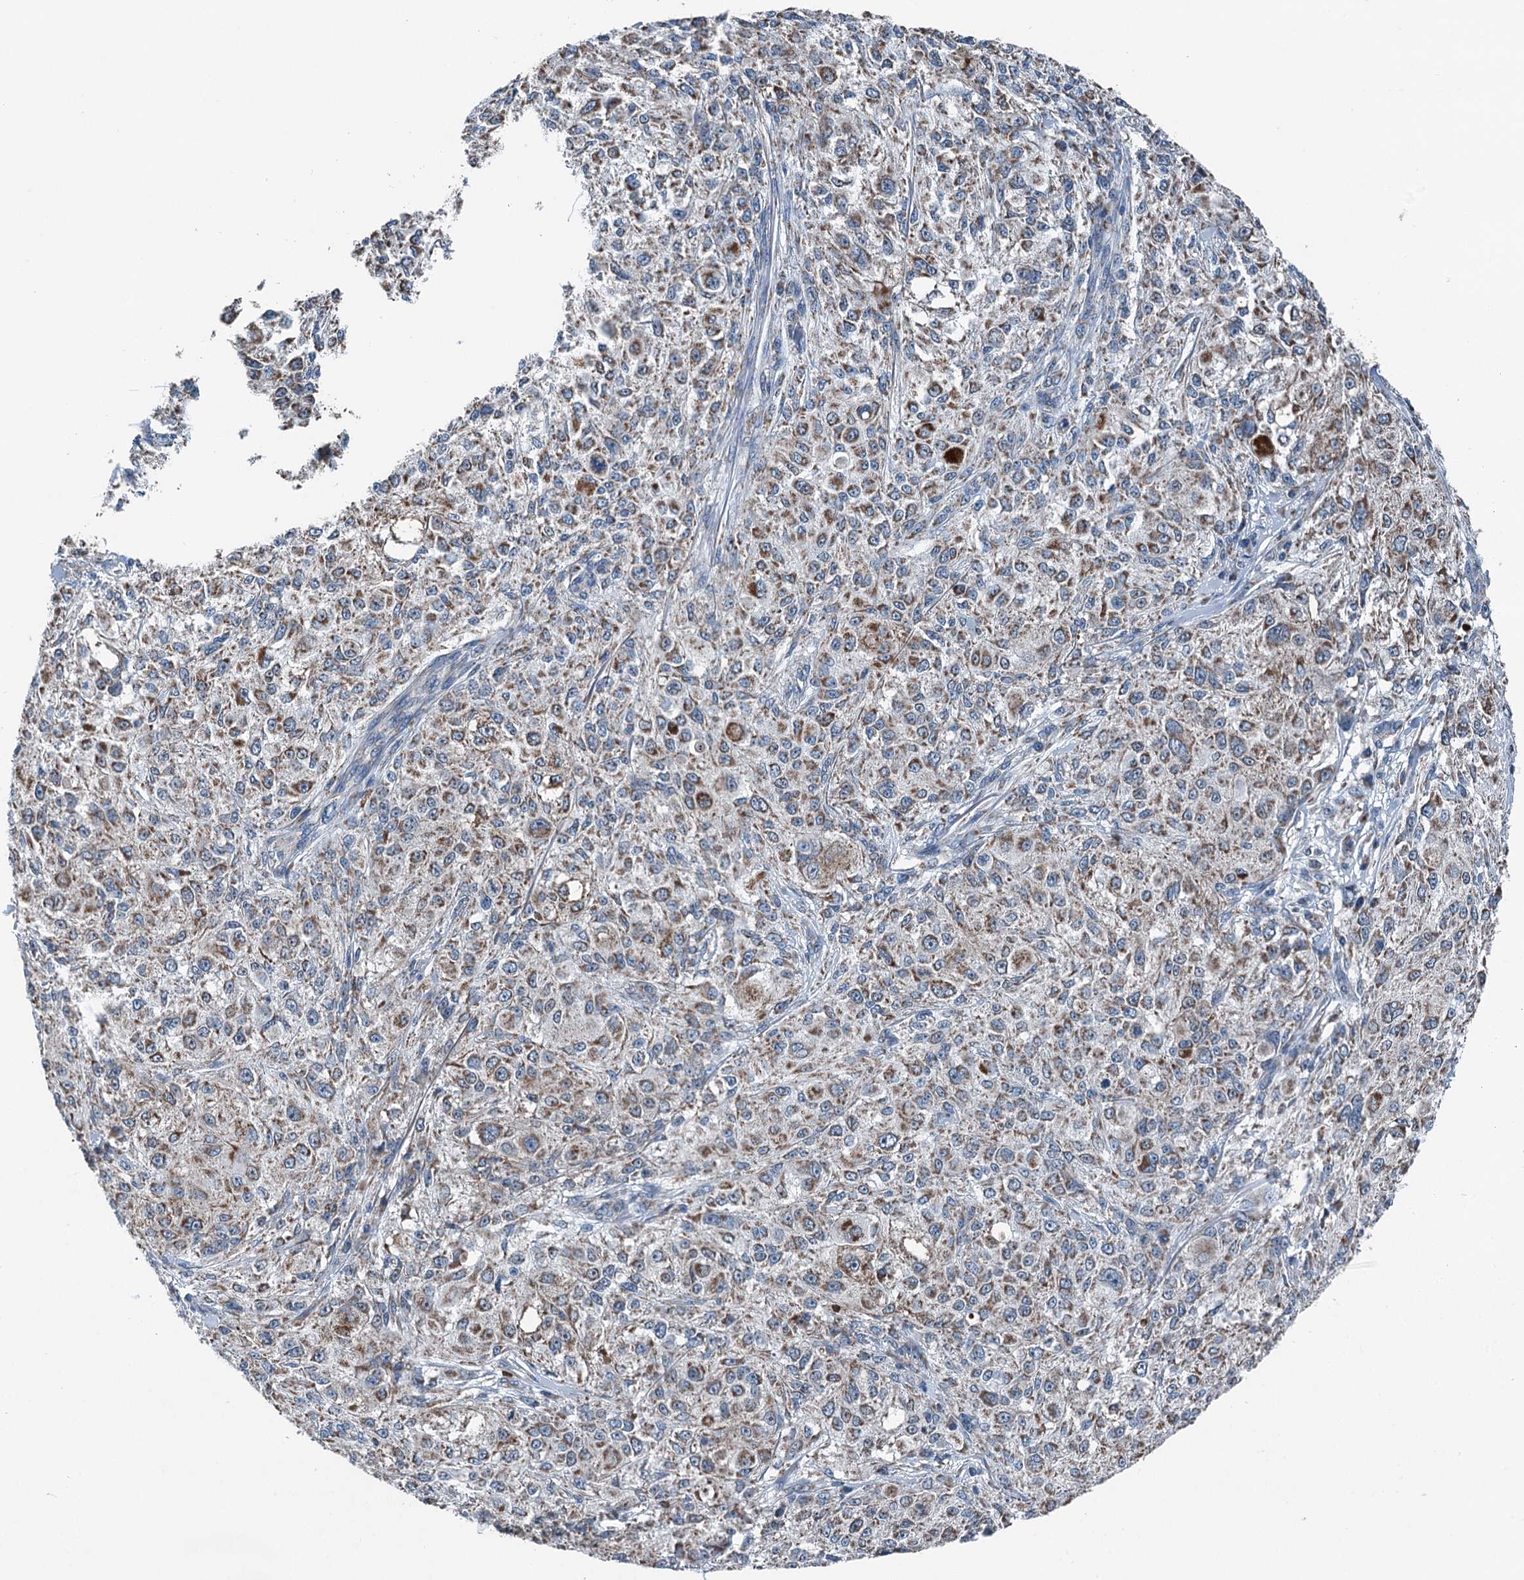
{"staining": {"intensity": "moderate", "quantity": ">75%", "location": "cytoplasmic/membranous"}, "tissue": "melanoma", "cell_type": "Tumor cells", "image_type": "cancer", "snomed": [{"axis": "morphology", "description": "Necrosis, NOS"}, {"axis": "morphology", "description": "Malignant melanoma, NOS"}, {"axis": "topography", "description": "Skin"}], "caption": "Human malignant melanoma stained with a brown dye exhibits moderate cytoplasmic/membranous positive staining in approximately >75% of tumor cells.", "gene": "TRPT1", "patient": {"sex": "female", "age": 87}}